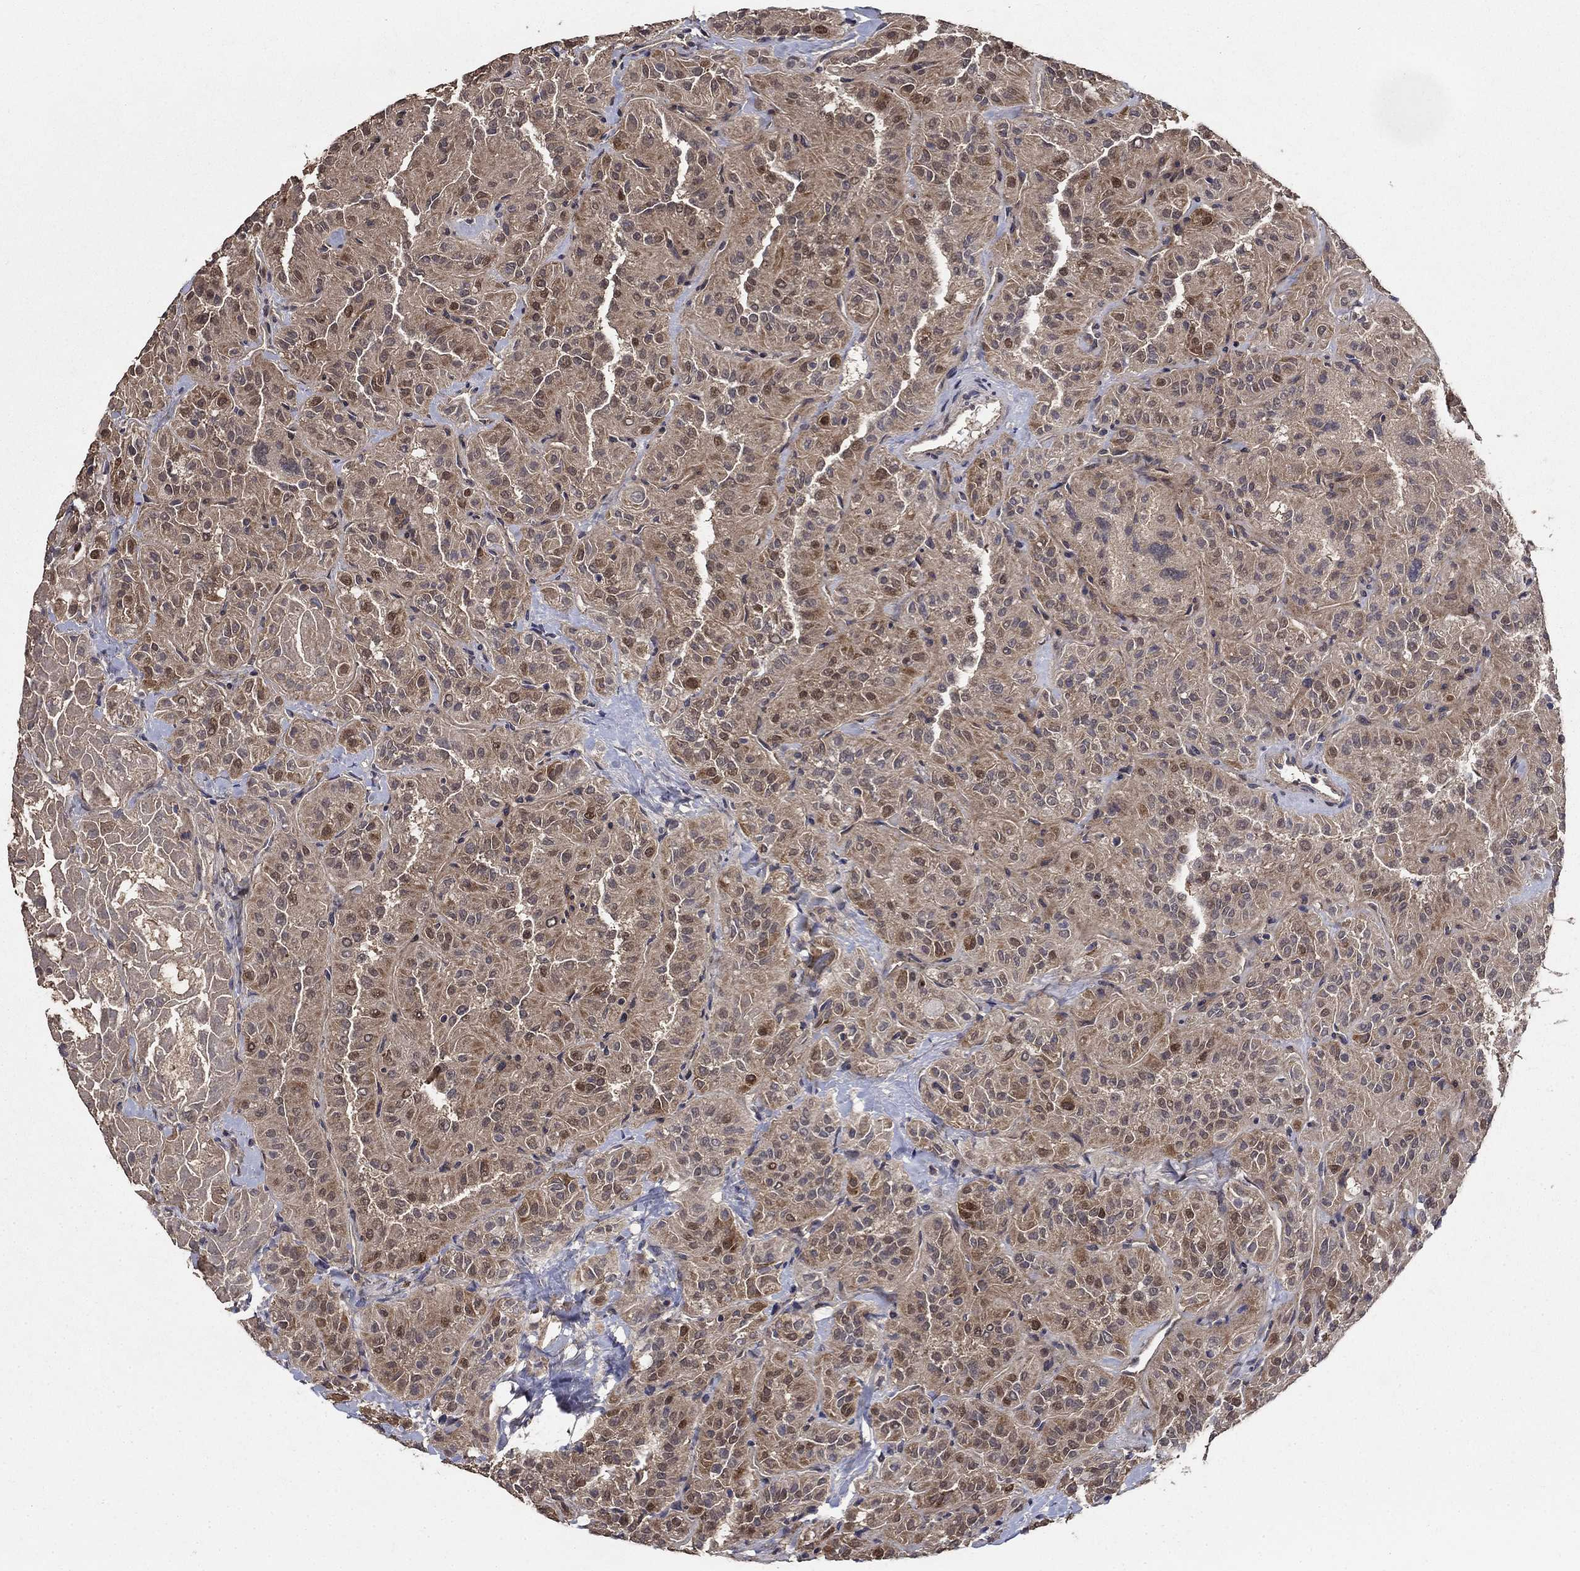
{"staining": {"intensity": "moderate", "quantity": "<25%", "location": "cytoplasmic/membranous"}, "tissue": "thyroid cancer", "cell_type": "Tumor cells", "image_type": "cancer", "snomed": [{"axis": "morphology", "description": "Papillary adenocarcinoma, NOS"}, {"axis": "topography", "description": "Thyroid gland"}], "caption": "High-magnification brightfield microscopy of thyroid cancer (papillary adenocarcinoma) stained with DAB (brown) and counterstained with hematoxylin (blue). tumor cells exhibit moderate cytoplasmic/membranous staining is present in approximately<25% of cells. (brown staining indicates protein expression, while blue staining denotes nuclei).", "gene": "DVL1", "patient": {"sex": "female", "age": 45}}